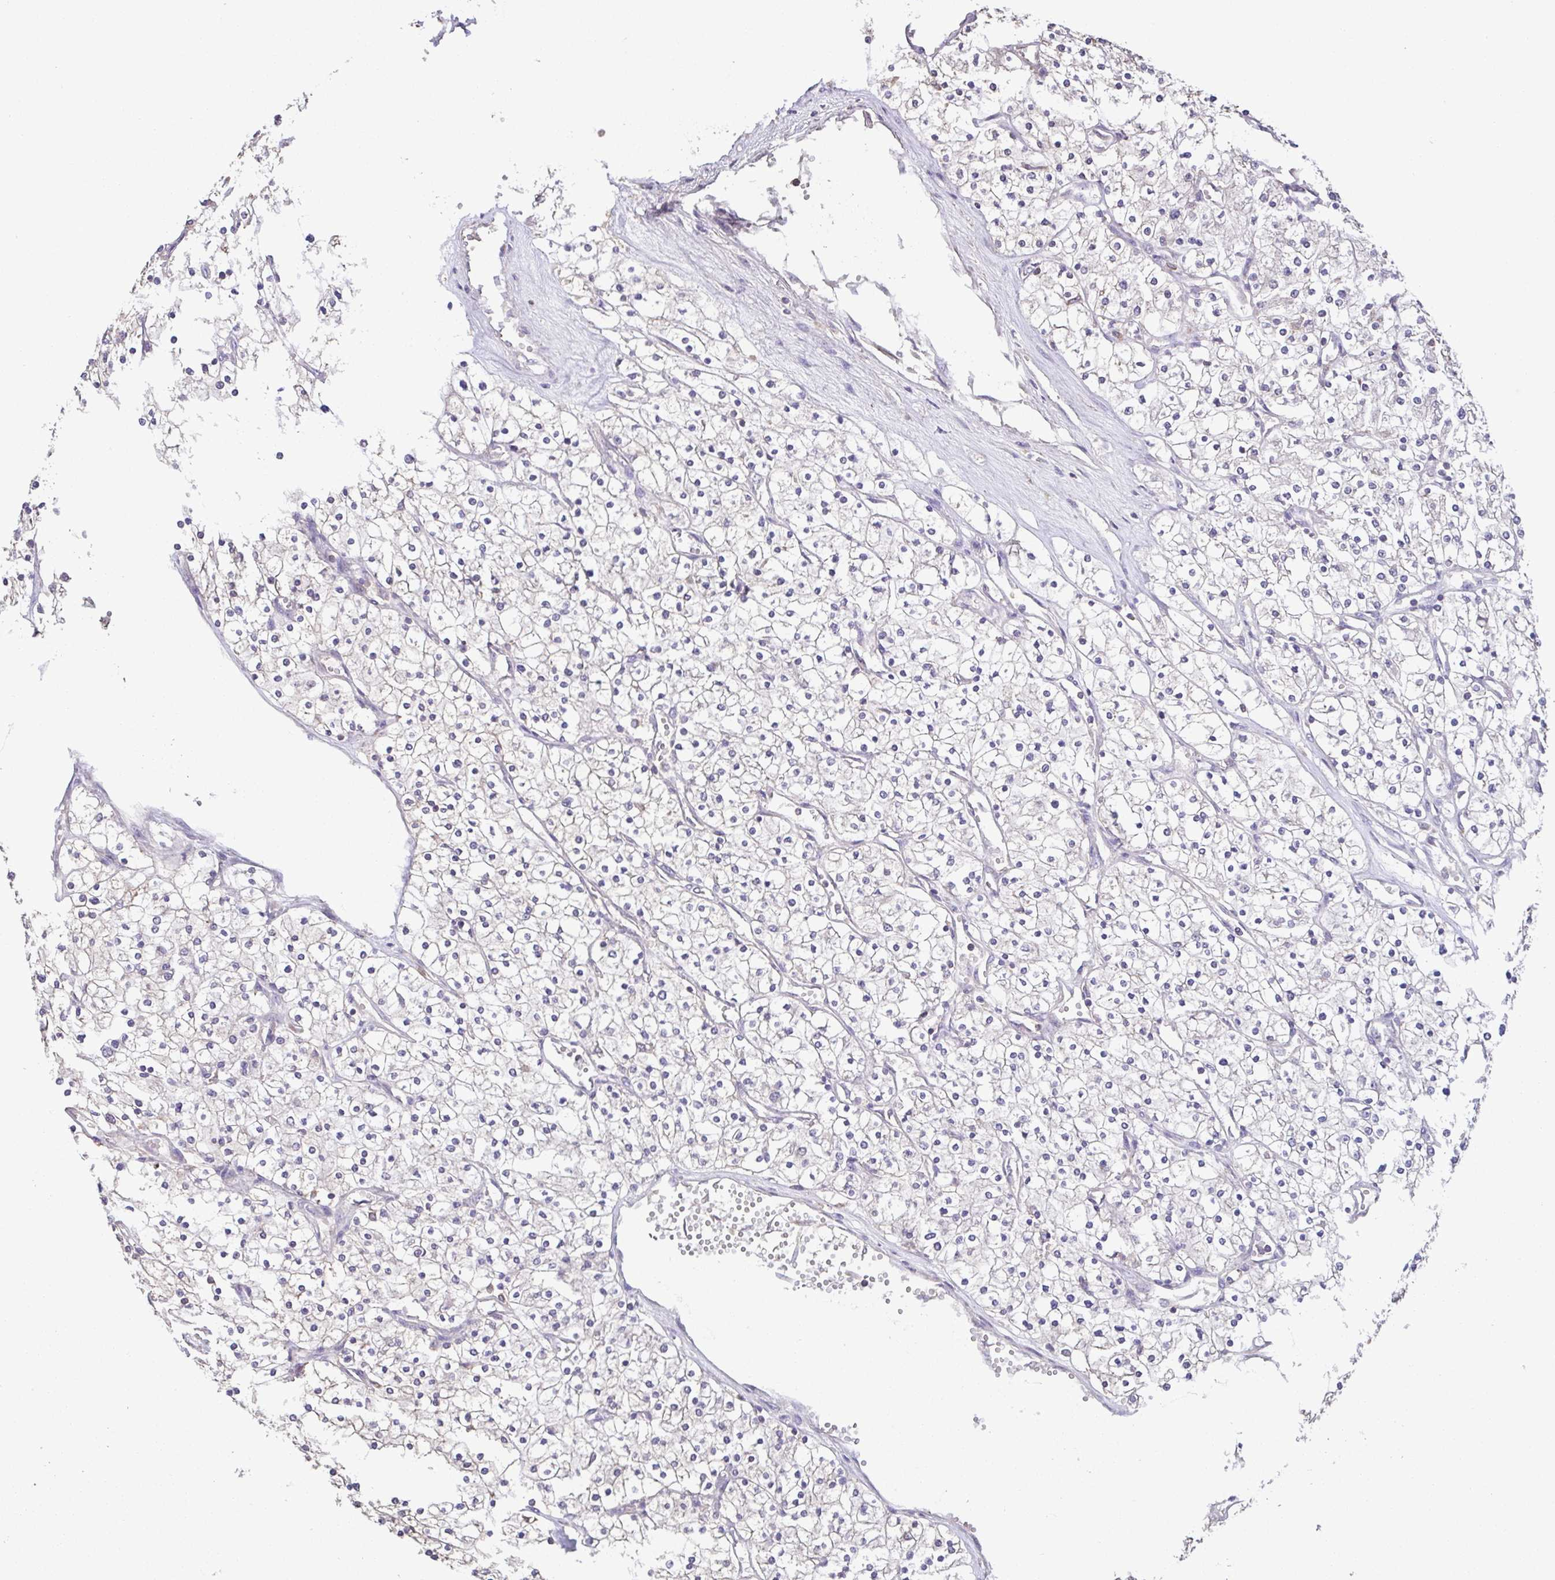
{"staining": {"intensity": "negative", "quantity": "none", "location": "none"}, "tissue": "renal cancer", "cell_type": "Tumor cells", "image_type": "cancer", "snomed": [{"axis": "morphology", "description": "Adenocarcinoma, NOS"}, {"axis": "topography", "description": "Kidney"}], "caption": "Histopathology image shows no significant protein positivity in tumor cells of renal adenocarcinoma. Nuclei are stained in blue.", "gene": "ACTRT2", "patient": {"sex": "male", "age": 80}}